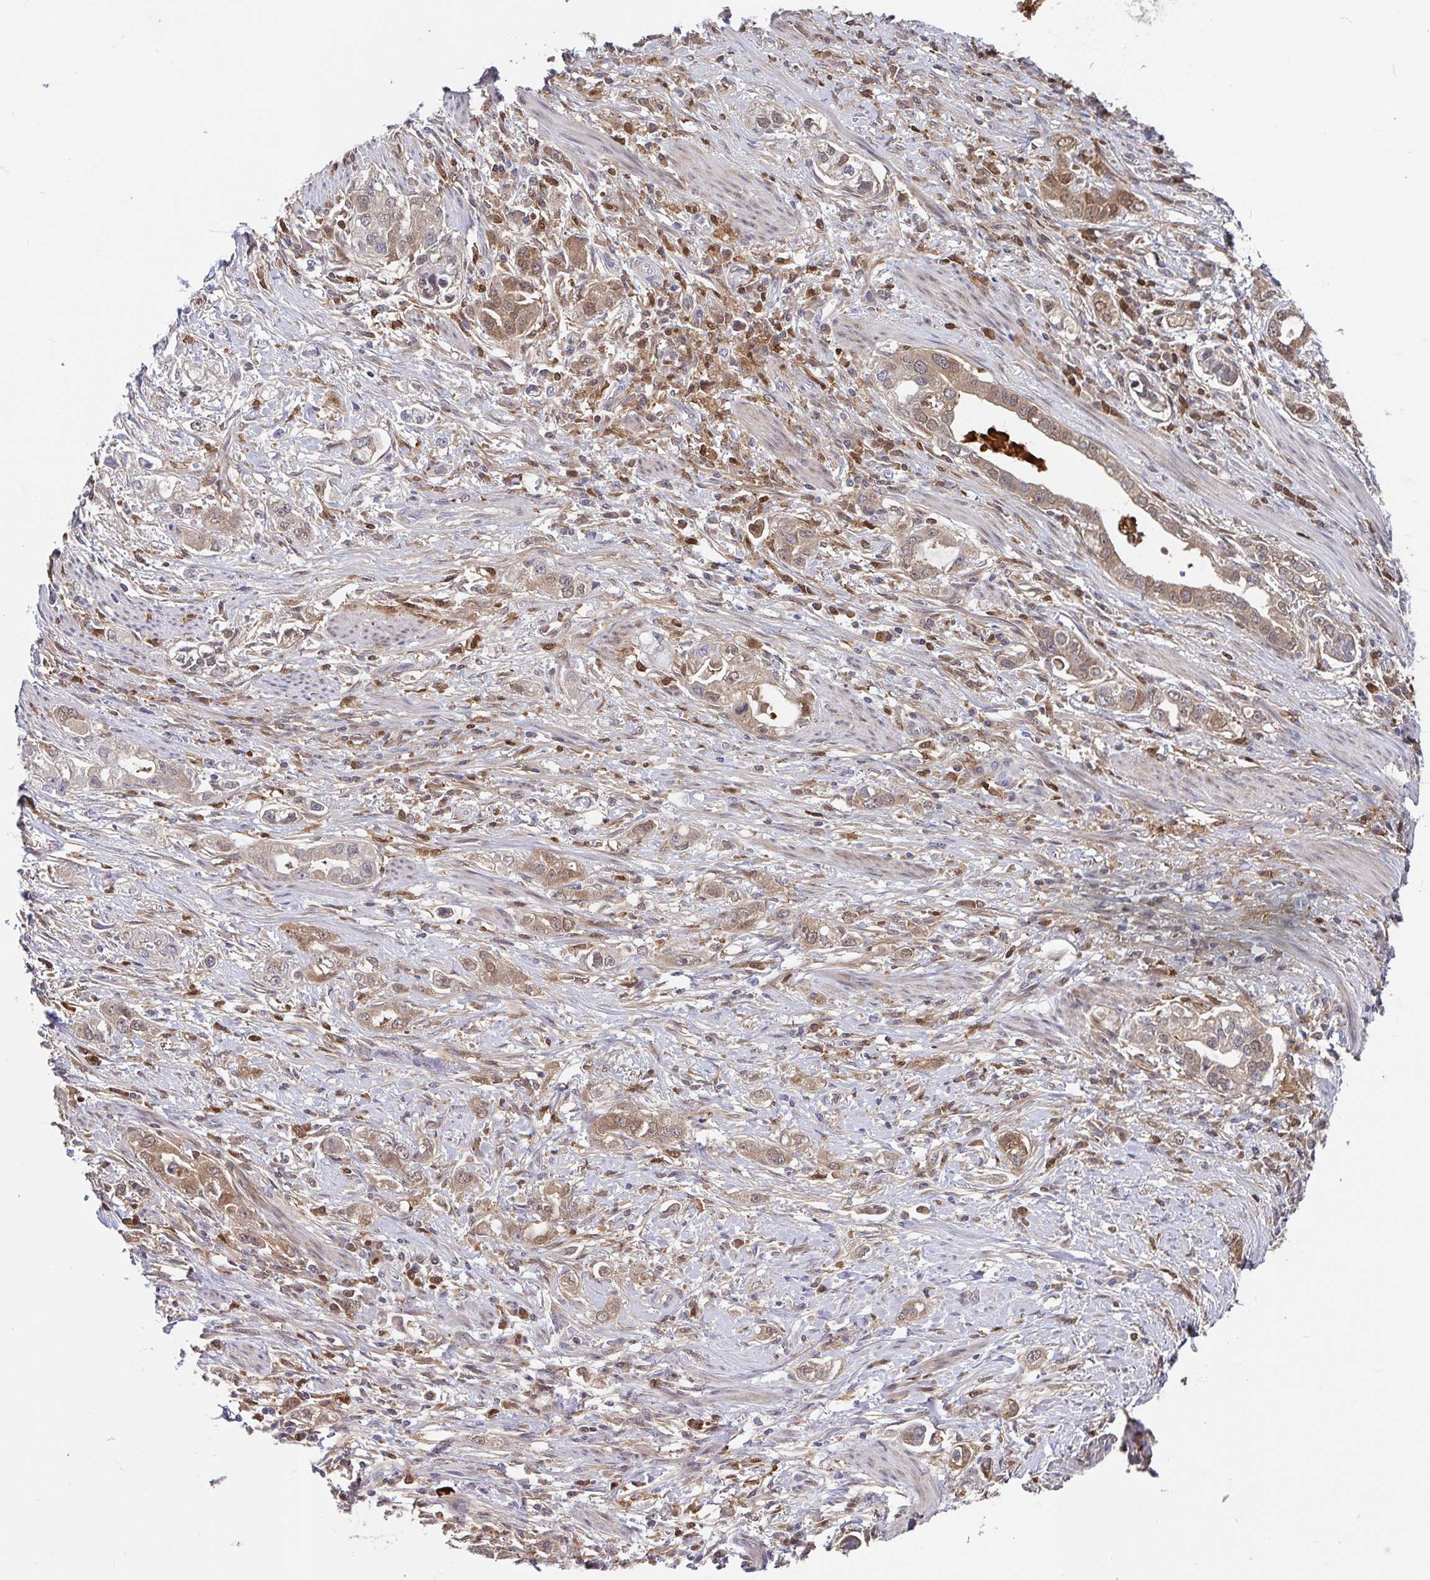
{"staining": {"intensity": "weak", "quantity": ">75%", "location": "cytoplasmic/membranous,nuclear"}, "tissue": "stomach cancer", "cell_type": "Tumor cells", "image_type": "cancer", "snomed": [{"axis": "morphology", "description": "Adenocarcinoma, NOS"}, {"axis": "topography", "description": "Stomach, lower"}], "caption": "A micrograph of human stomach adenocarcinoma stained for a protein displays weak cytoplasmic/membranous and nuclear brown staining in tumor cells.", "gene": "BLVRA", "patient": {"sex": "female", "age": 93}}